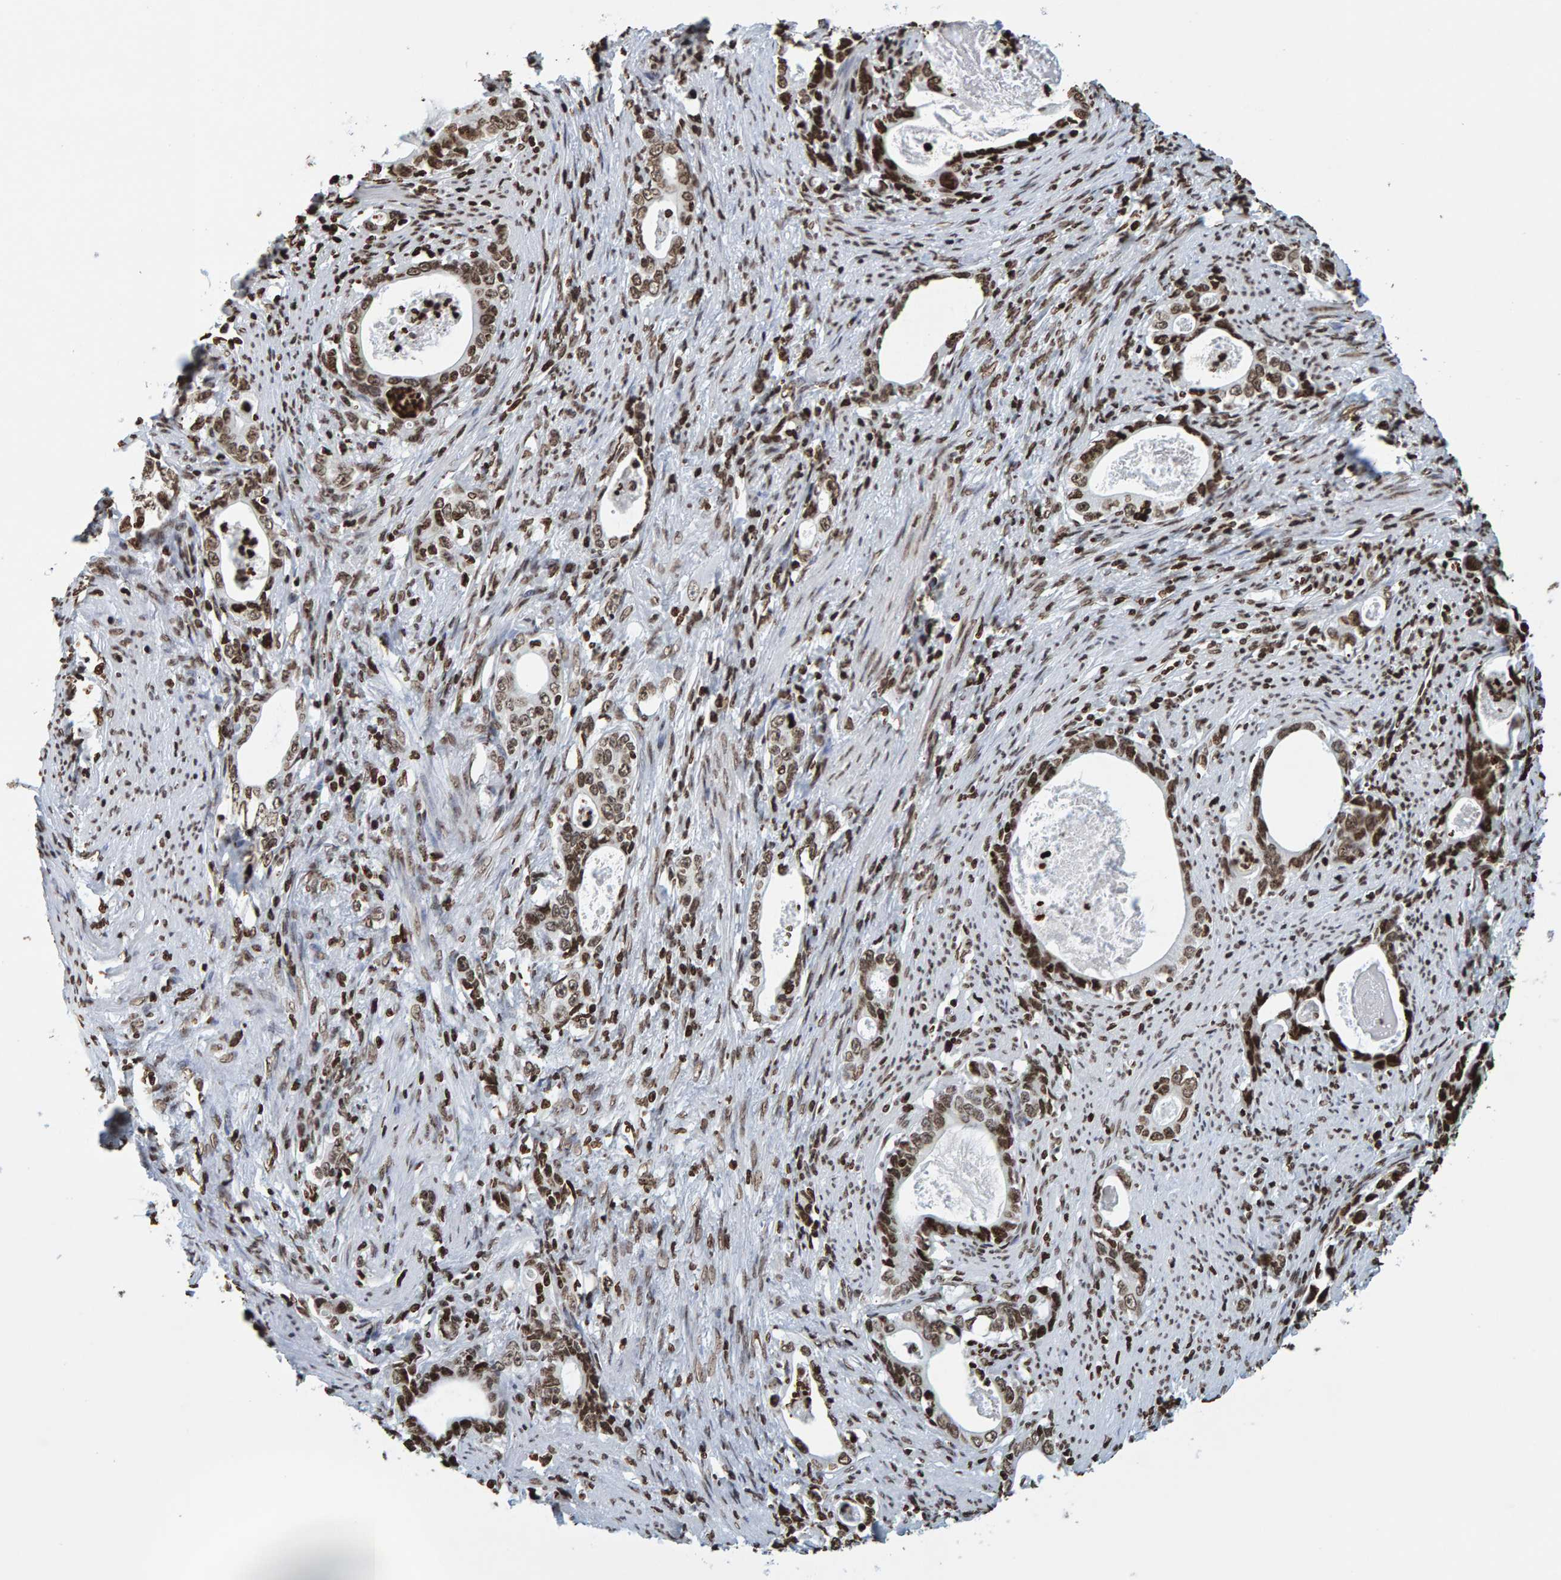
{"staining": {"intensity": "strong", "quantity": ">75%", "location": "cytoplasmic/membranous,nuclear"}, "tissue": "stomach cancer", "cell_type": "Tumor cells", "image_type": "cancer", "snomed": [{"axis": "morphology", "description": "Adenocarcinoma, NOS"}, {"axis": "topography", "description": "Stomach, lower"}], "caption": "Immunohistochemistry image of human stomach adenocarcinoma stained for a protein (brown), which demonstrates high levels of strong cytoplasmic/membranous and nuclear staining in approximately >75% of tumor cells.", "gene": "BRF2", "patient": {"sex": "female", "age": 72}}